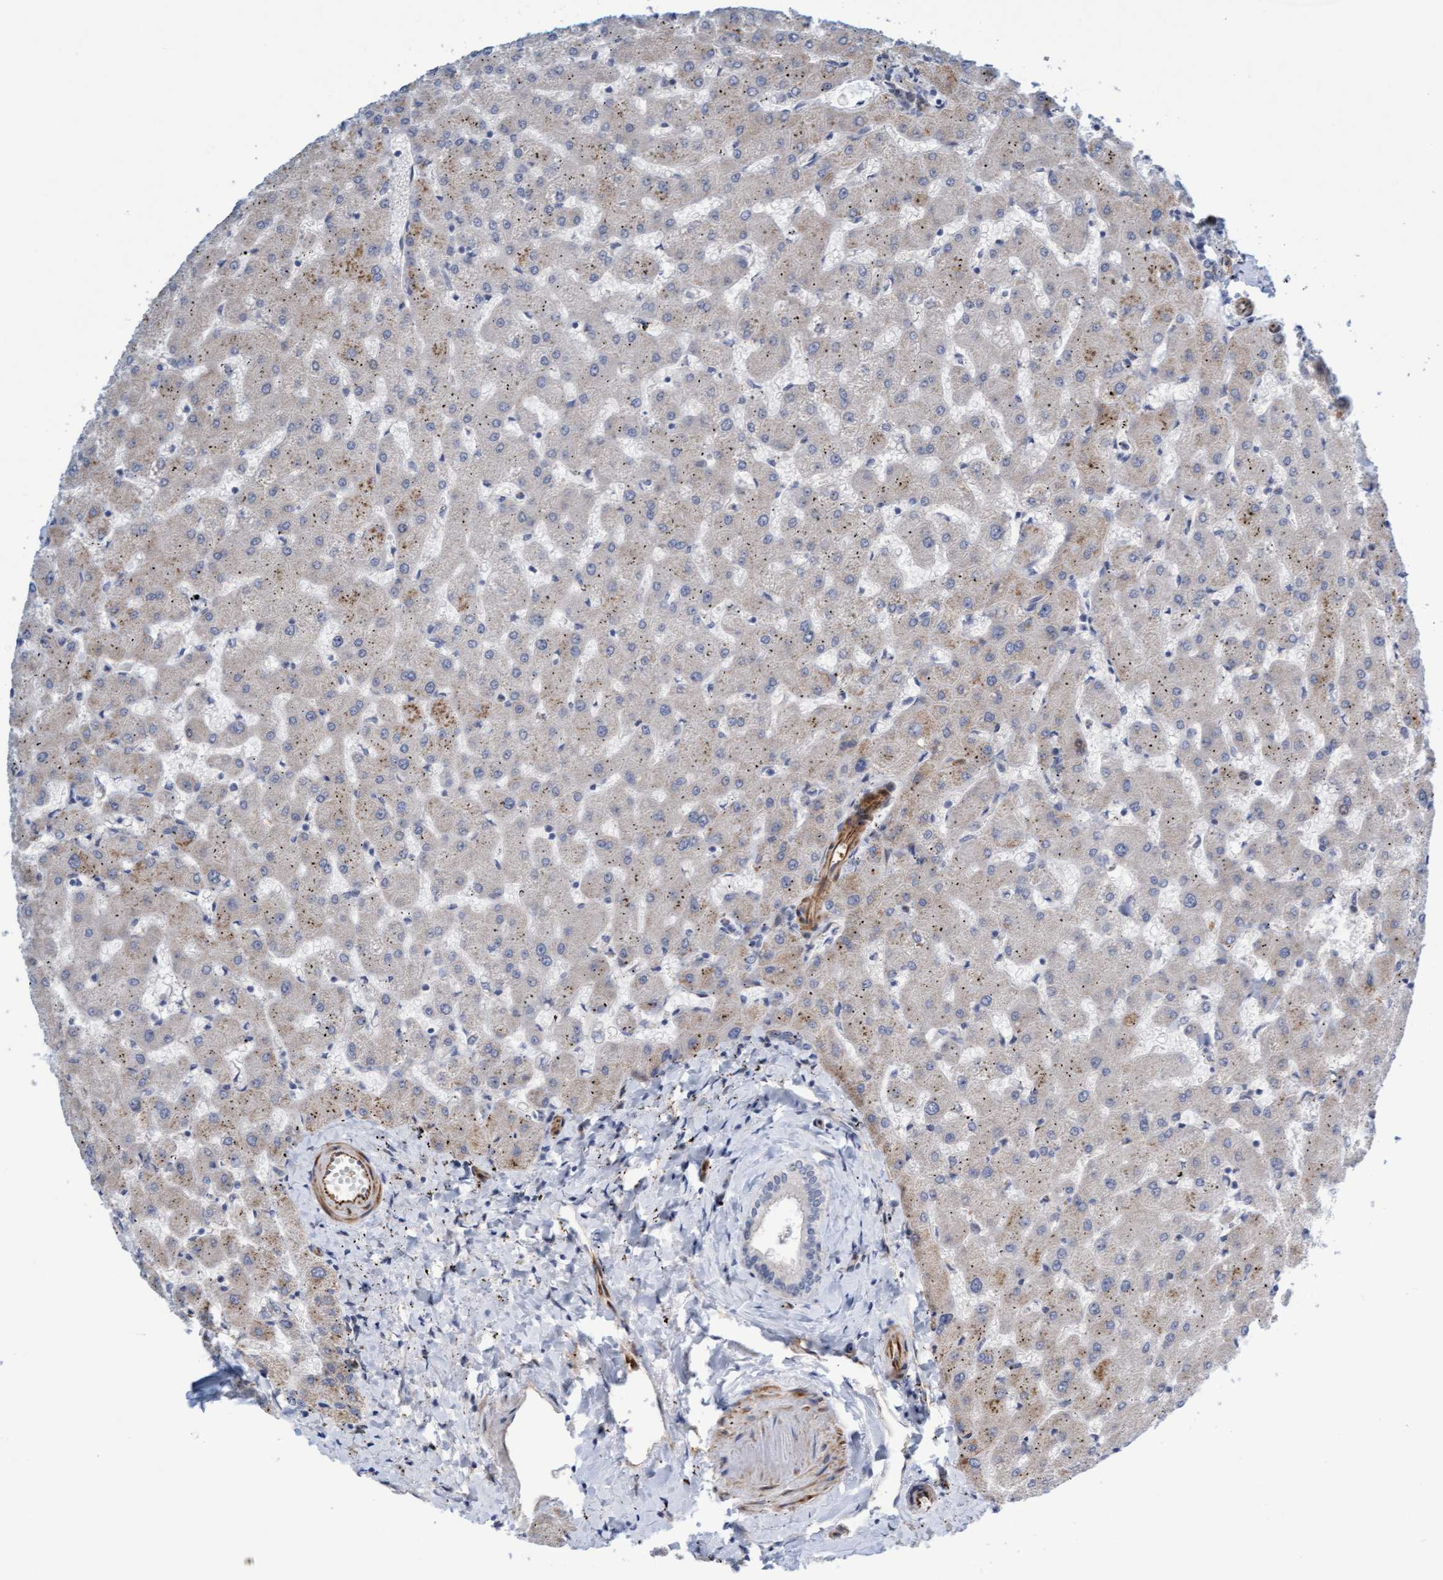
{"staining": {"intensity": "negative", "quantity": "none", "location": "none"}, "tissue": "liver", "cell_type": "Cholangiocytes", "image_type": "normal", "snomed": [{"axis": "morphology", "description": "Normal tissue, NOS"}, {"axis": "topography", "description": "Liver"}], "caption": "Protein analysis of unremarkable liver exhibits no significant positivity in cholangiocytes.", "gene": "POLG2", "patient": {"sex": "female", "age": 63}}